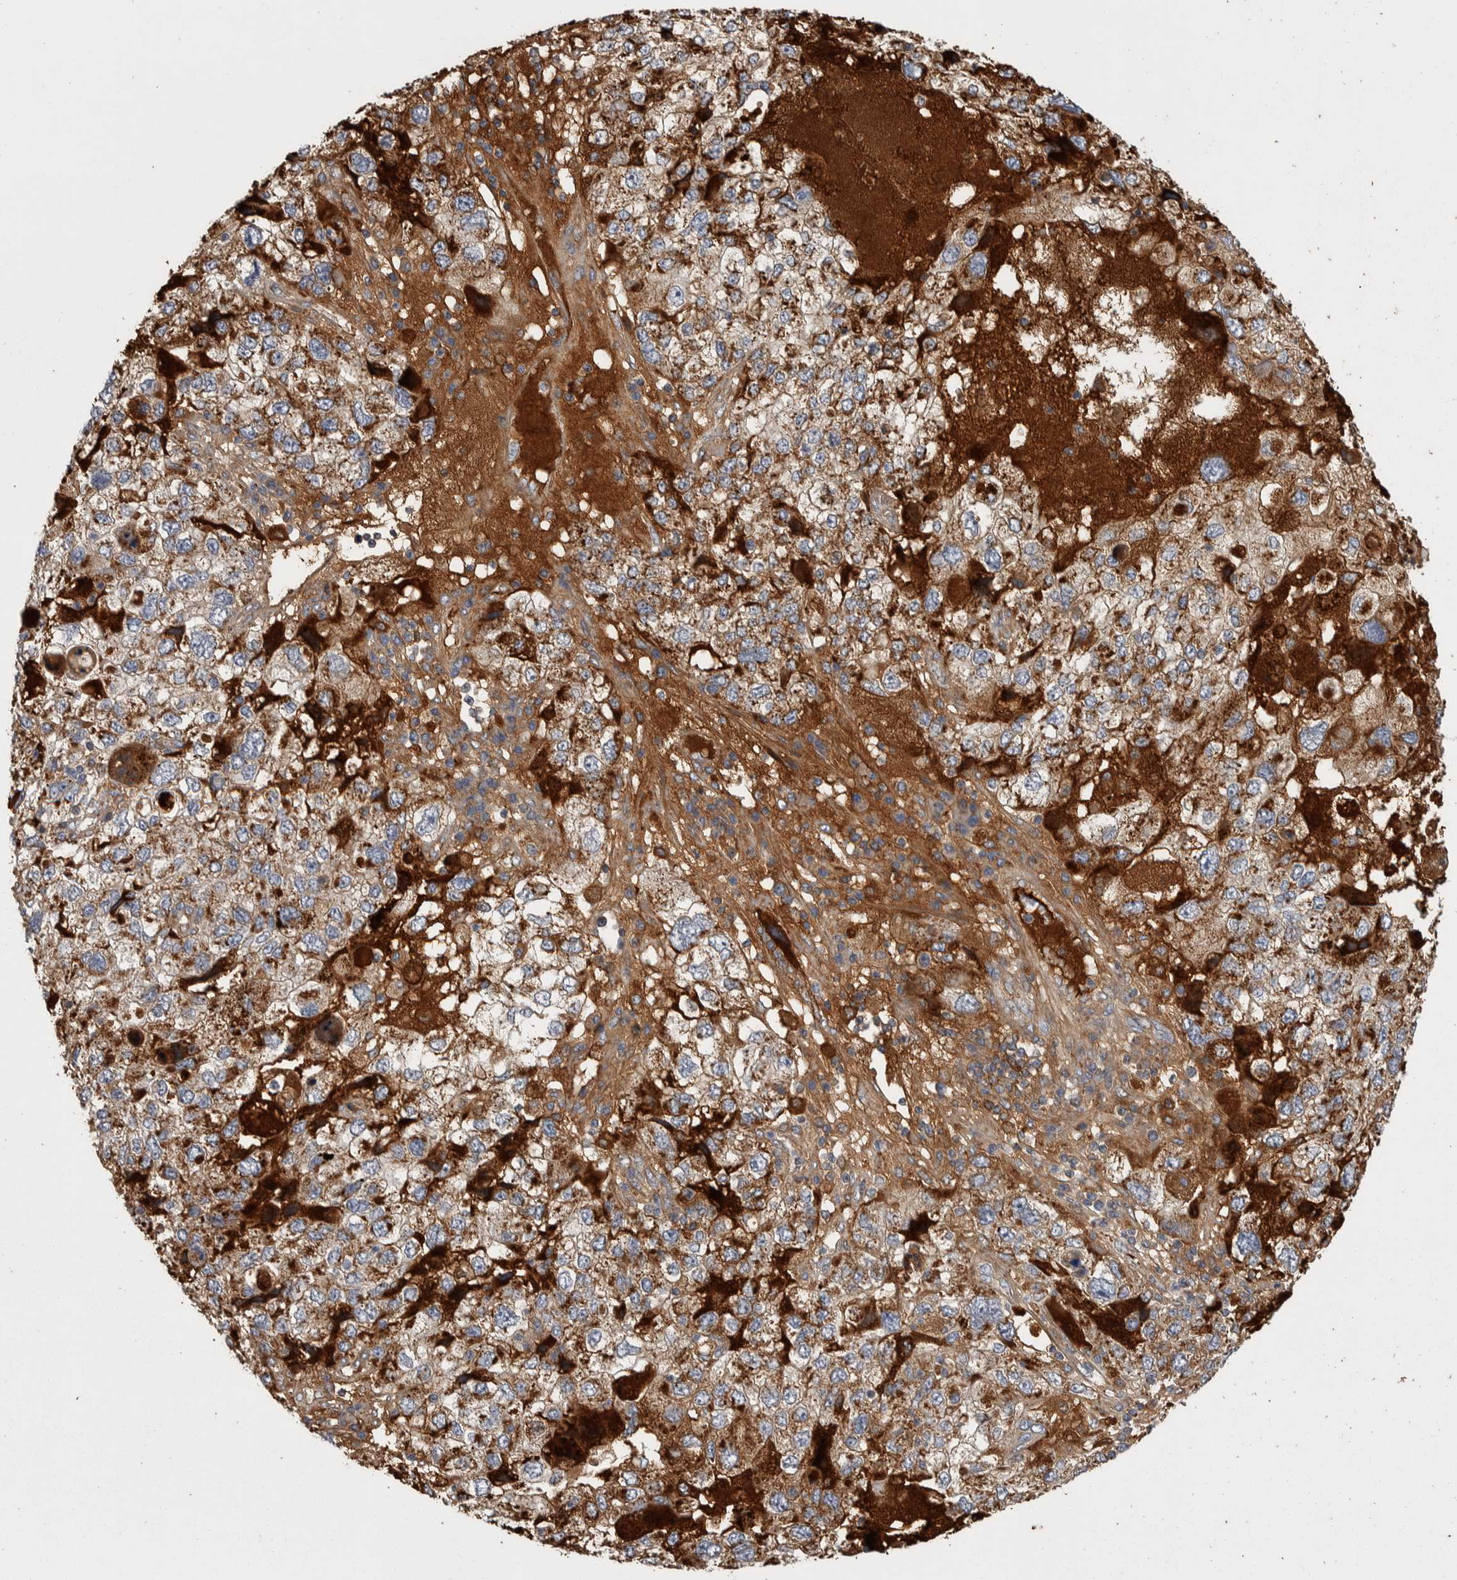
{"staining": {"intensity": "weak", "quantity": ">75%", "location": "cytoplasmic/membranous"}, "tissue": "endometrial cancer", "cell_type": "Tumor cells", "image_type": "cancer", "snomed": [{"axis": "morphology", "description": "Adenocarcinoma, NOS"}, {"axis": "topography", "description": "Endometrium"}], "caption": "Protein expression analysis of human endometrial cancer reveals weak cytoplasmic/membranous positivity in about >75% of tumor cells.", "gene": "SCO1", "patient": {"sex": "female", "age": 49}}